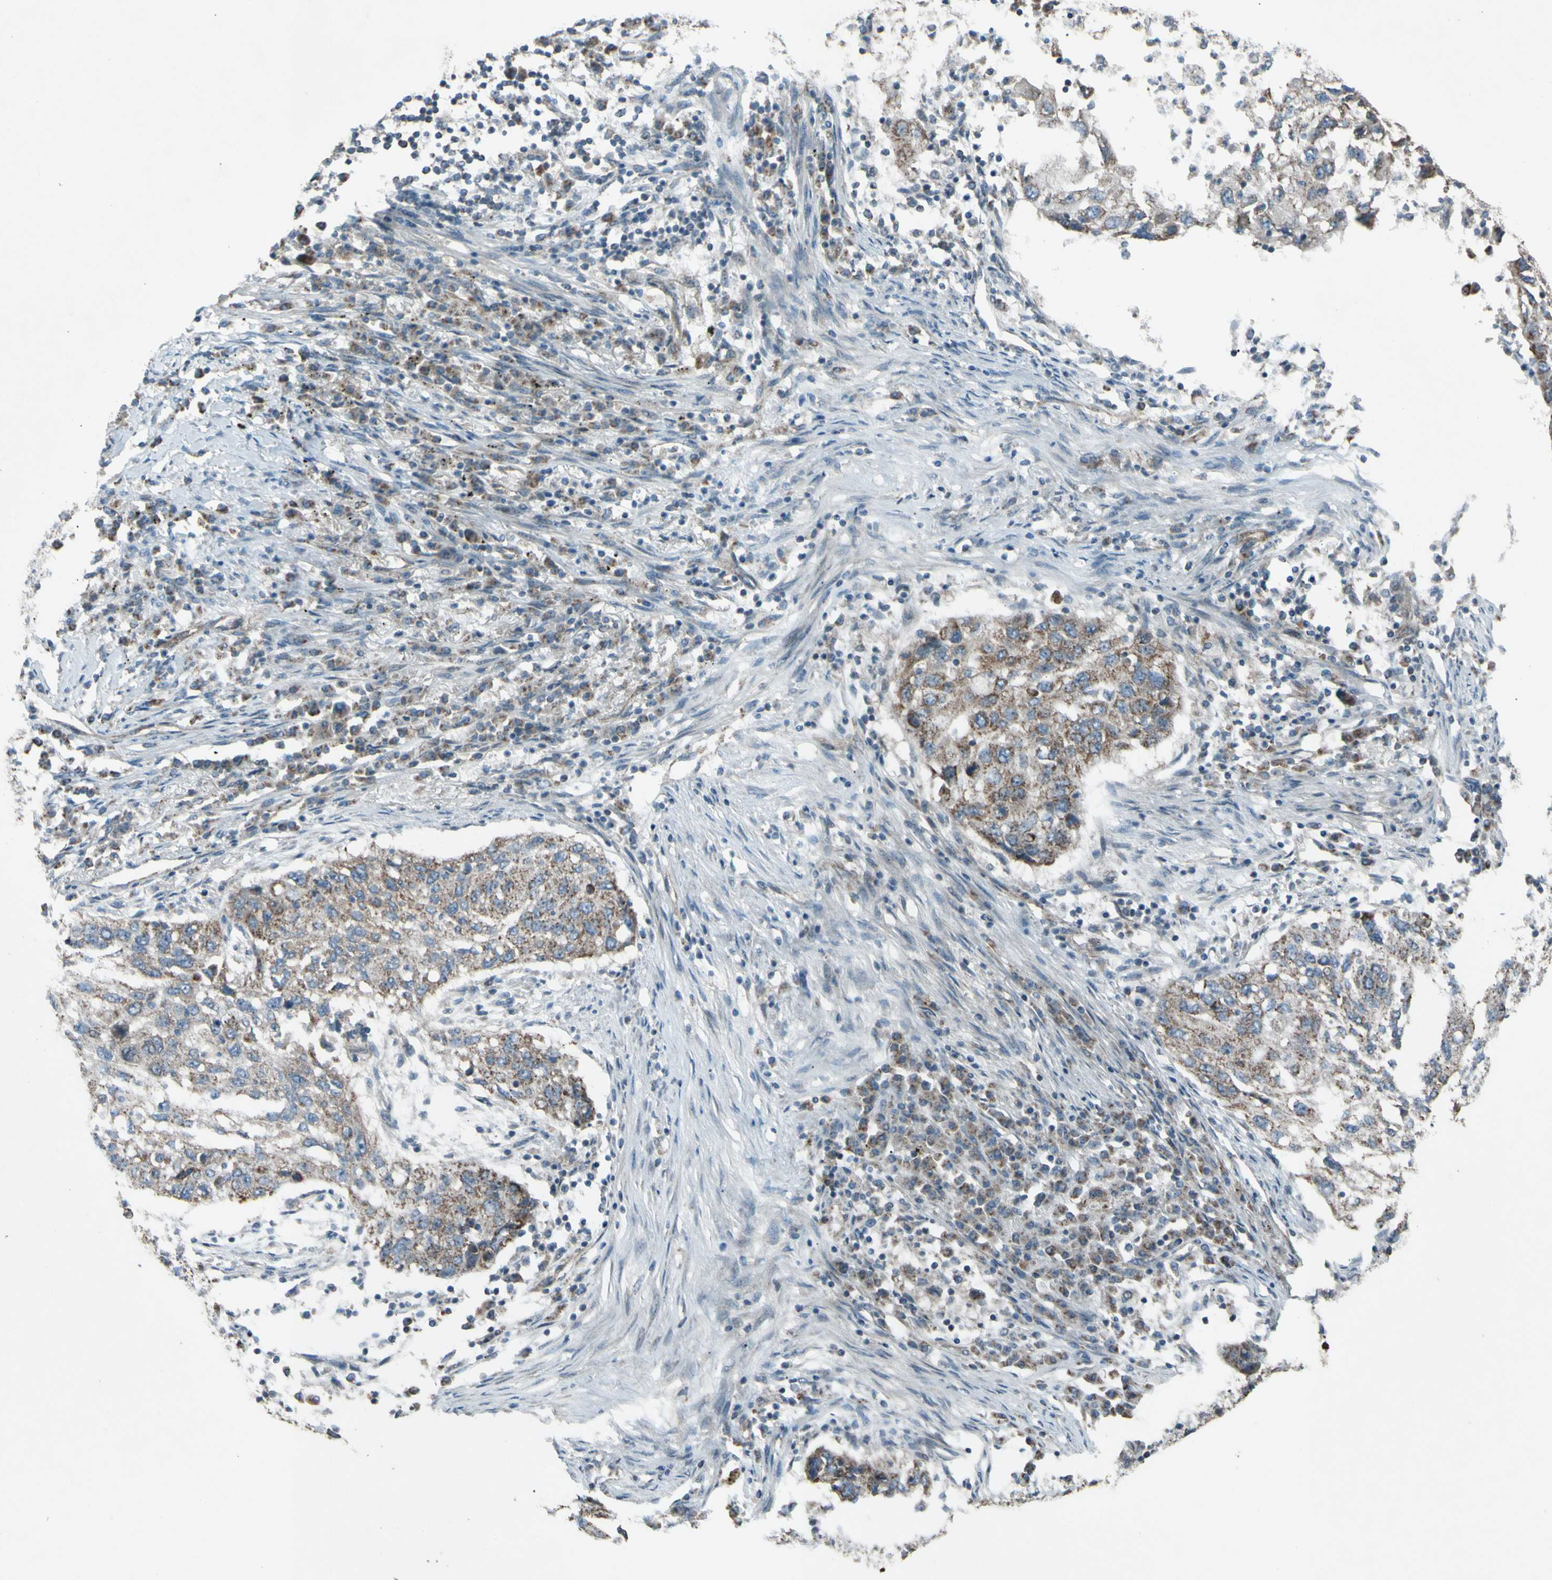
{"staining": {"intensity": "moderate", "quantity": ">75%", "location": "cytoplasmic/membranous"}, "tissue": "lung cancer", "cell_type": "Tumor cells", "image_type": "cancer", "snomed": [{"axis": "morphology", "description": "Squamous cell carcinoma, NOS"}, {"axis": "topography", "description": "Lung"}], "caption": "A photomicrograph of lung cancer (squamous cell carcinoma) stained for a protein reveals moderate cytoplasmic/membranous brown staining in tumor cells. The staining was performed using DAB, with brown indicating positive protein expression. Nuclei are stained blue with hematoxylin.", "gene": "ACOT8", "patient": {"sex": "female", "age": 63}}